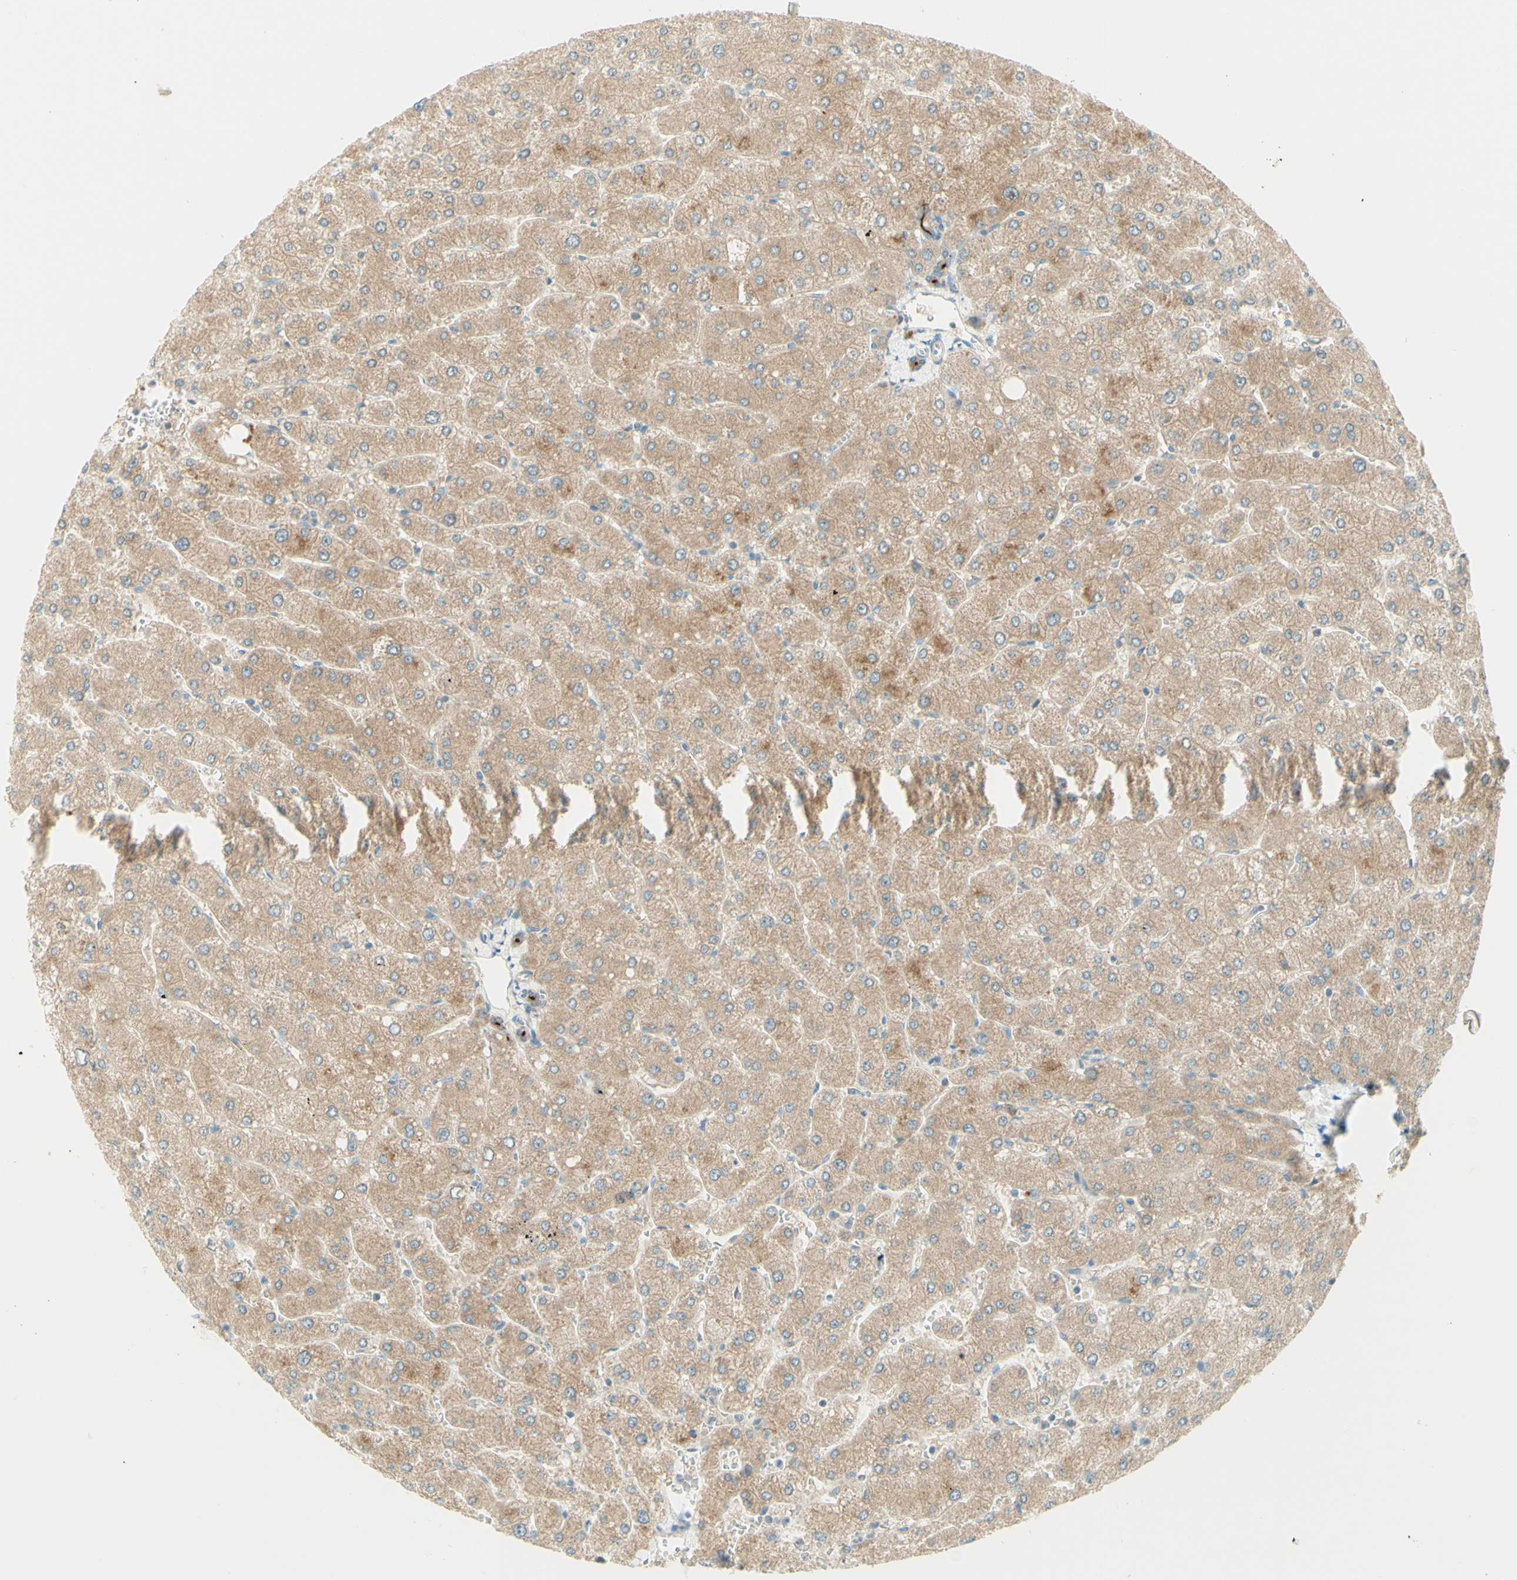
{"staining": {"intensity": "strong", "quantity": ">75%", "location": "cytoplasmic/membranous"}, "tissue": "liver", "cell_type": "Cholangiocytes", "image_type": "normal", "snomed": [{"axis": "morphology", "description": "Normal tissue, NOS"}, {"axis": "topography", "description": "Liver"}], "caption": "Protein expression analysis of benign liver shows strong cytoplasmic/membranous expression in approximately >75% of cholangiocytes.", "gene": "PROM1", "patient": {"sex": "male", "age": 55}}